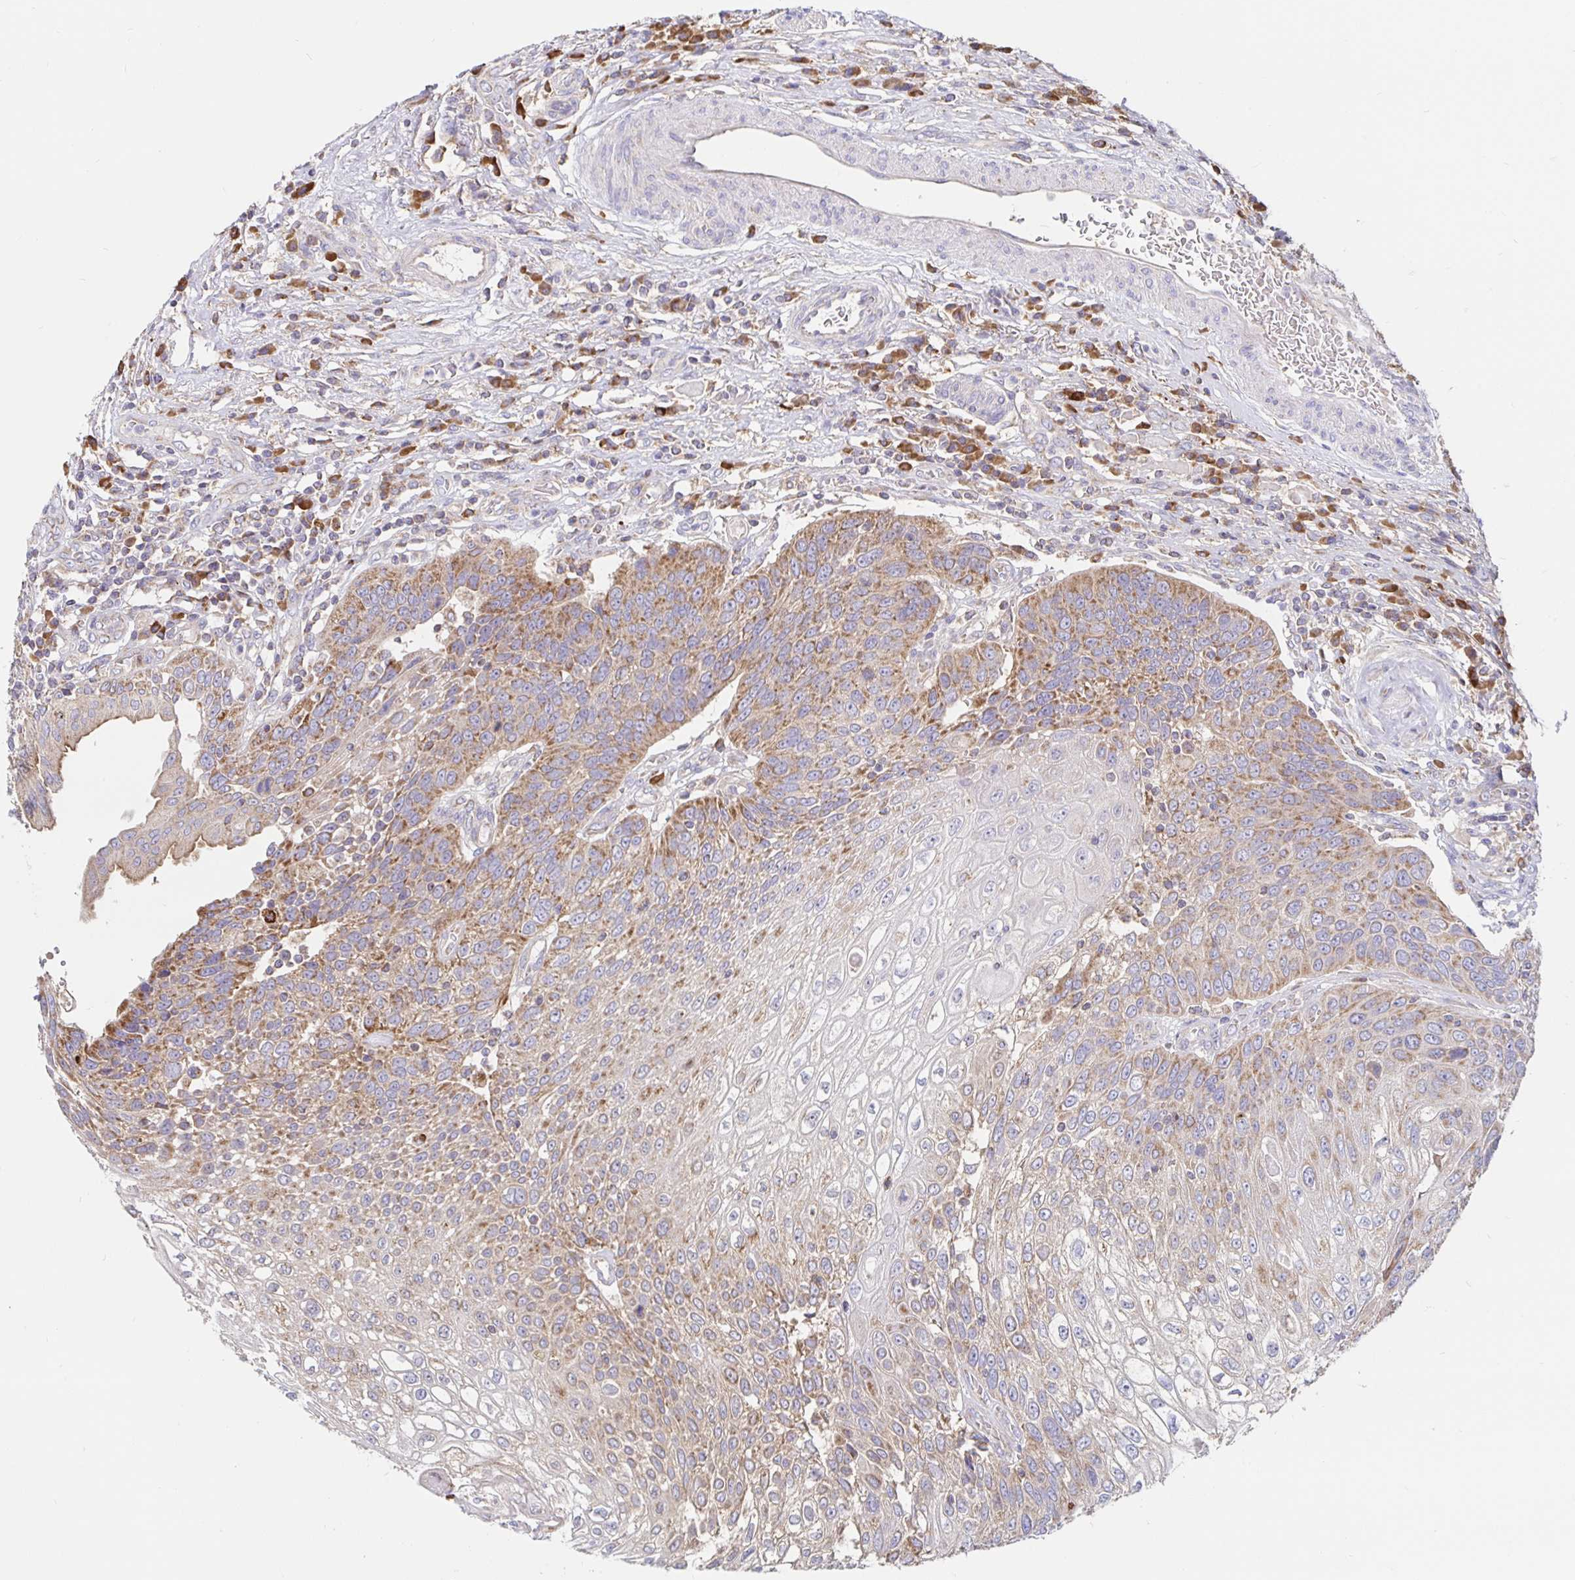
{"staining": {"intensity": "moderate", "quantity": "25%-75%", "location": "cytoplasmic/membranous"}, "tissue": "urothelial cancer", "cell_type": "Tumor cells", "image_type": "cancer", "snomed": [{"axis": "morphology", "description": "Urothelial carcinoma, High grade"}, {"axis": "topography", "description": "Urinary bladder"}], "caption": "Immunohistochemical staining of human urothelial carcinoma (high-grade) demonstrates moderate cytoplasmic/membranous protein positivity in about 25%-75% of tumor cells. (Stains: DAB in brown, nuclei in blue, Microscopy: brightfield microscopy at high magnification).", "gene": "PRDX3", "patient": {"sex": "female", "age": 70}}